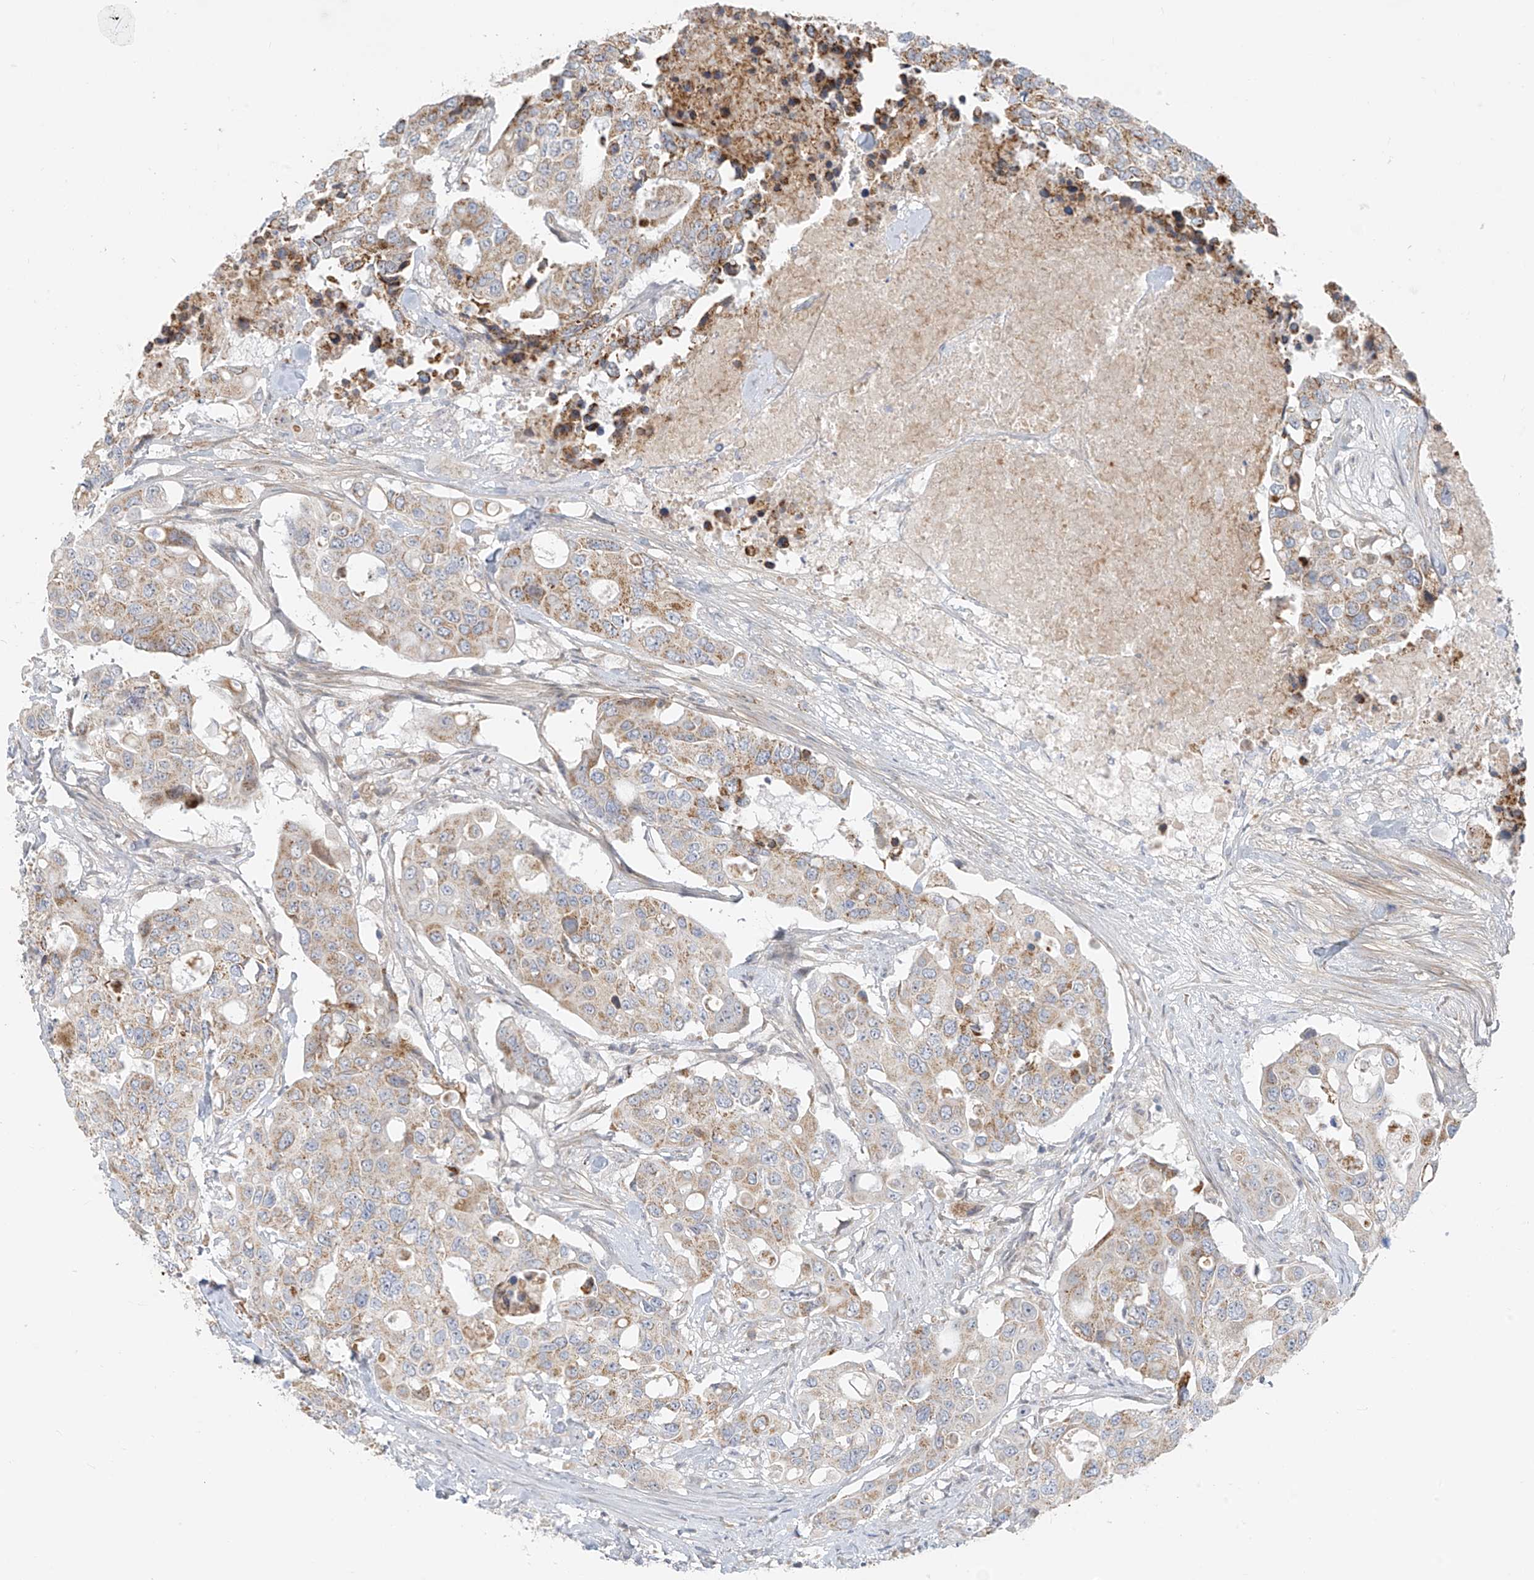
{"staining": {"intensity": "moderate", "quantity": "25%-75%", "location": "cytoplasmic/membranous"}, "tissue": "colorectal cancer", "cell_type": "Tumor cells", "image_type": "cancer", "snomed": [{"axis": "morphology", "description": "Adenocarcinoma, NOS"}, {"axis": "topography", "description": "Colon"}], "caption": "The micrograph reveals a brown stain indicating the presence of a protein in the cytoplasmic/membranous of tumor cells in adenocarcinoma (colorectal). (DAB (3,3'-diaminobenzidine) IHC with brightfield microscopy, high magnification).", "gene": "UST", "patient": {"sex": "male", "age": 77}}